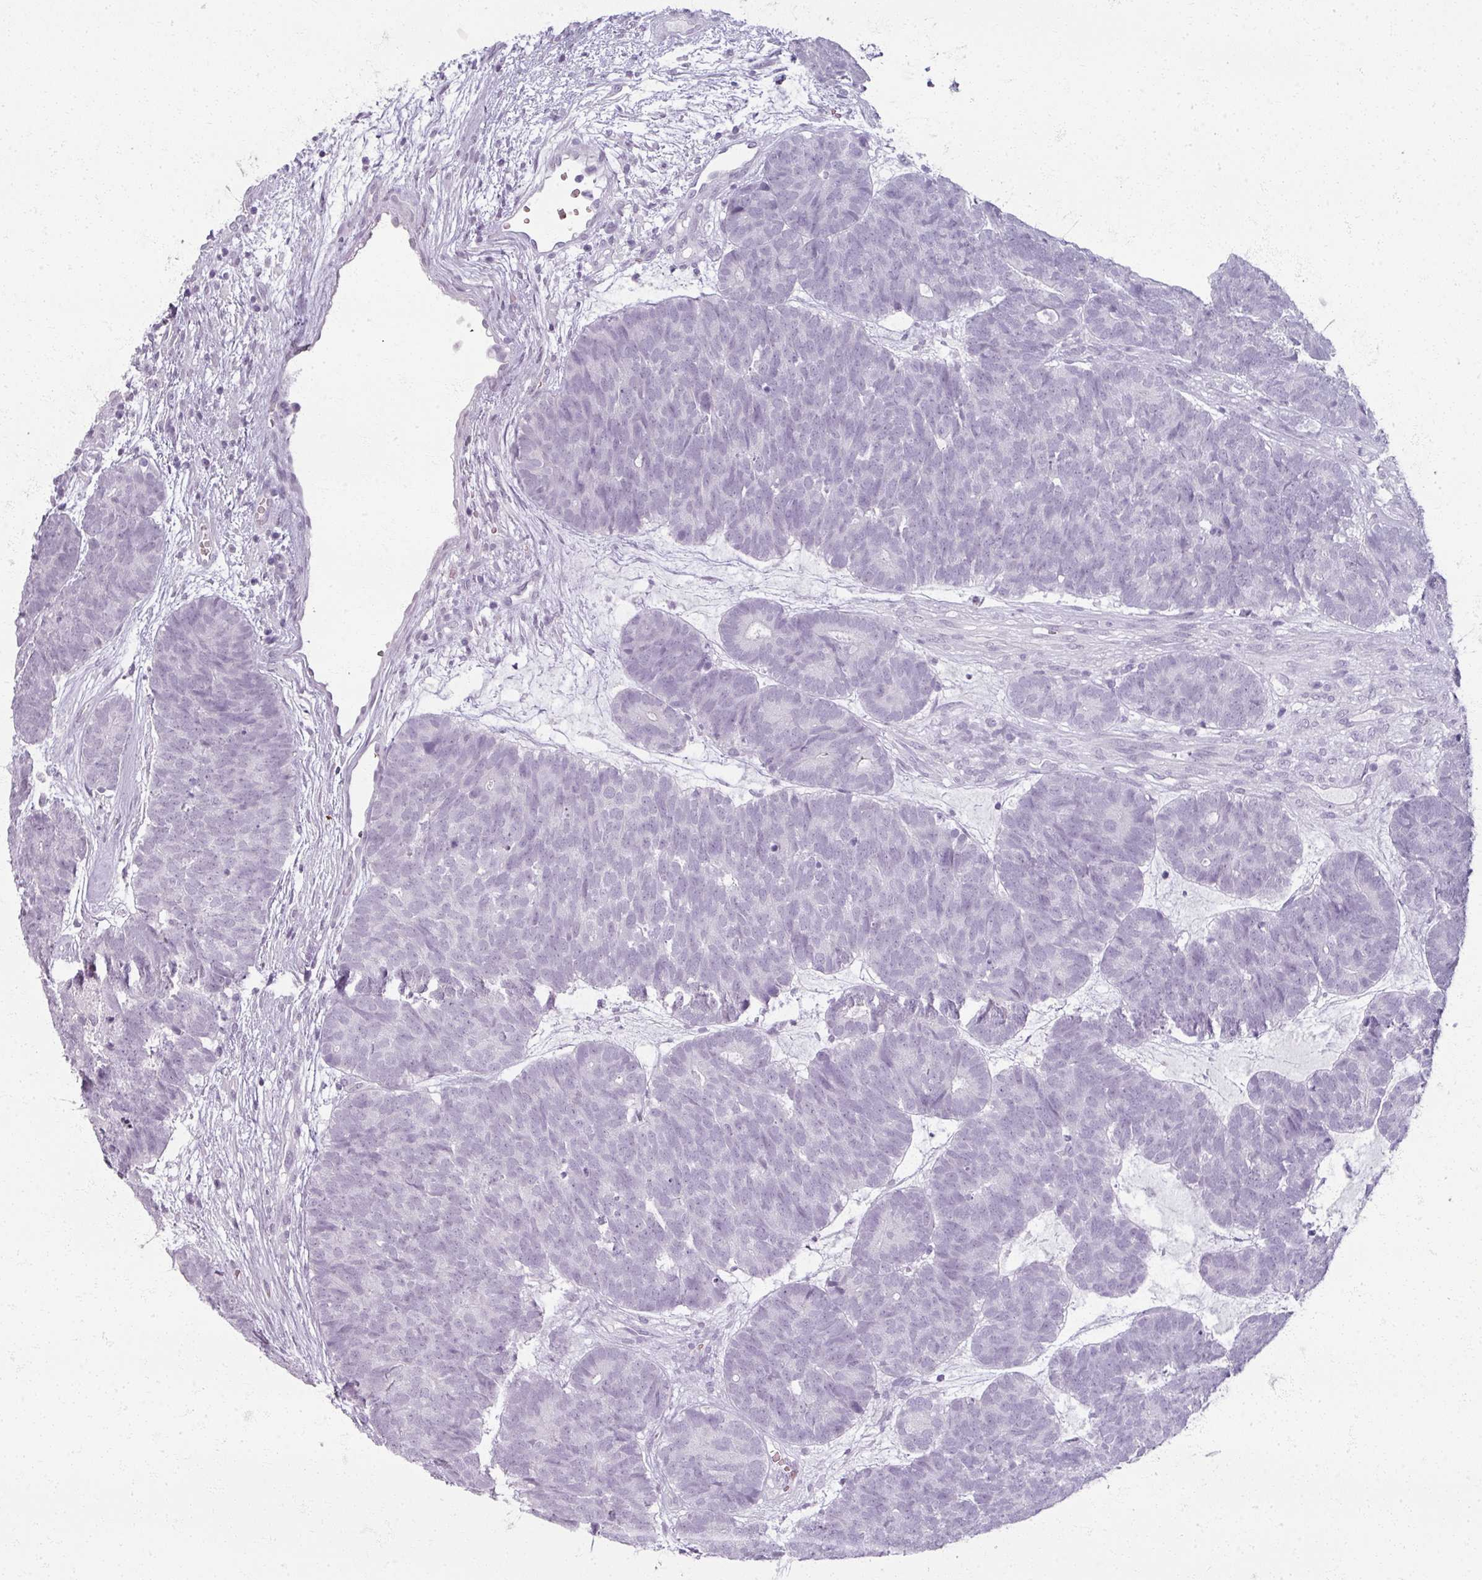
{"staining": {"intensity": "negative", "quantity": "none", "location": "none"}, "tissue": "head and neck cancer", "cell_type": "Tumor cells", "image_type": "cancer", "snomed": [{"axis": "morphology", "description": "Adenocarcinoma, NOS"}, {"axis": "topography", "description": "Head-Neck"}], "caption": "Immunohistochemistry (IHC) of adenocarcinoma (head and neck) demonstrates no staining in tumor cells.", "gene": "RFPL2", "patient": {"sex": "female", "age": 81}}